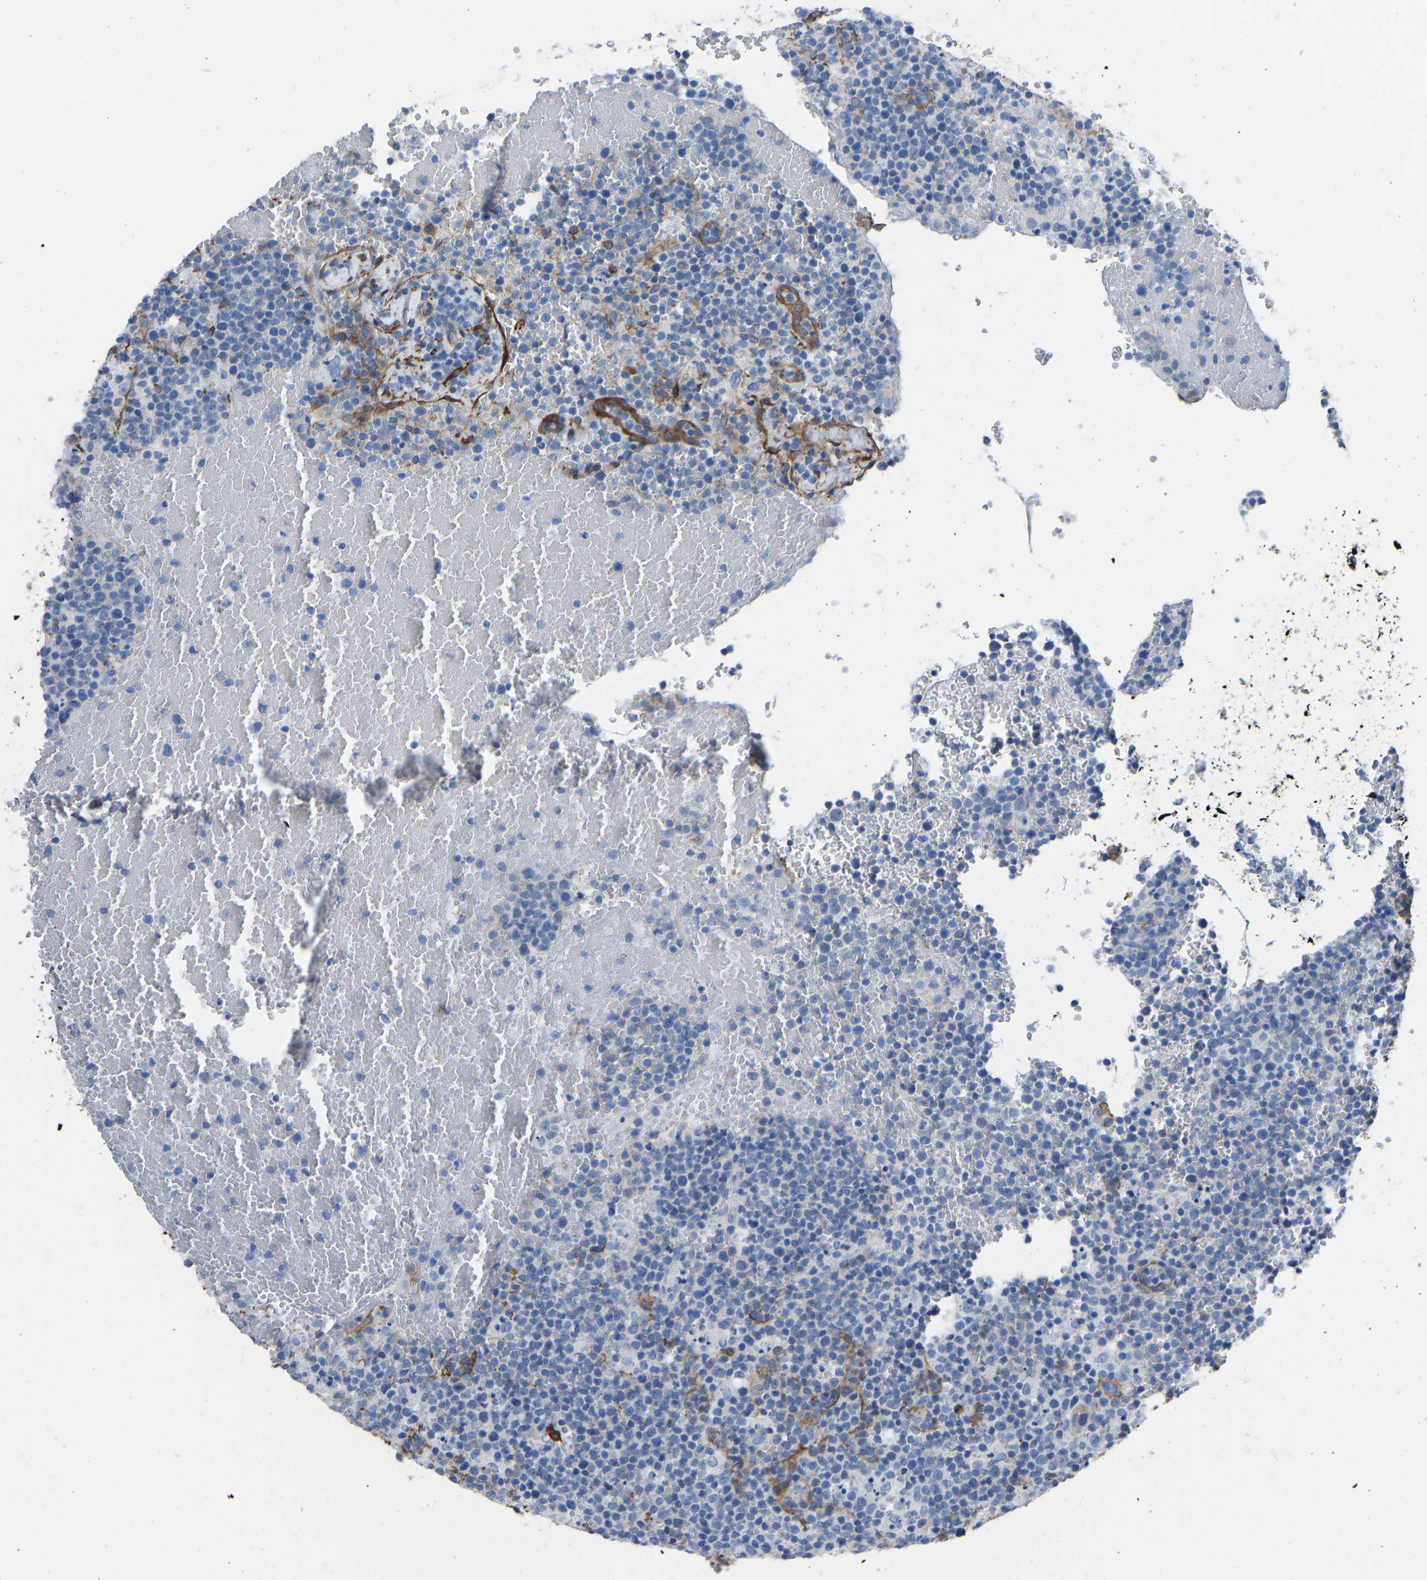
{"staining": {"intensity": "negative", "quantity": "none", "location": "none"}, "tissue": "lymphoma", "cell_type": "Tumor cells", "image_type": "cancer", "snomed": [{"axis": "morphology", "description": "Malignant lymphoma, non-Hodgkin's type, High grade"}, {"axis": "topography", "description": "Lymph node"}], "caption": "Immunohistochemistry image of malignant lymphoma, non-Hodgkin's type (high-grade) stained for a protein (brown), which reveals no staining in tumor cells.", "gene": "MYH10", "patient": {"sex": "male", "age": 61}}